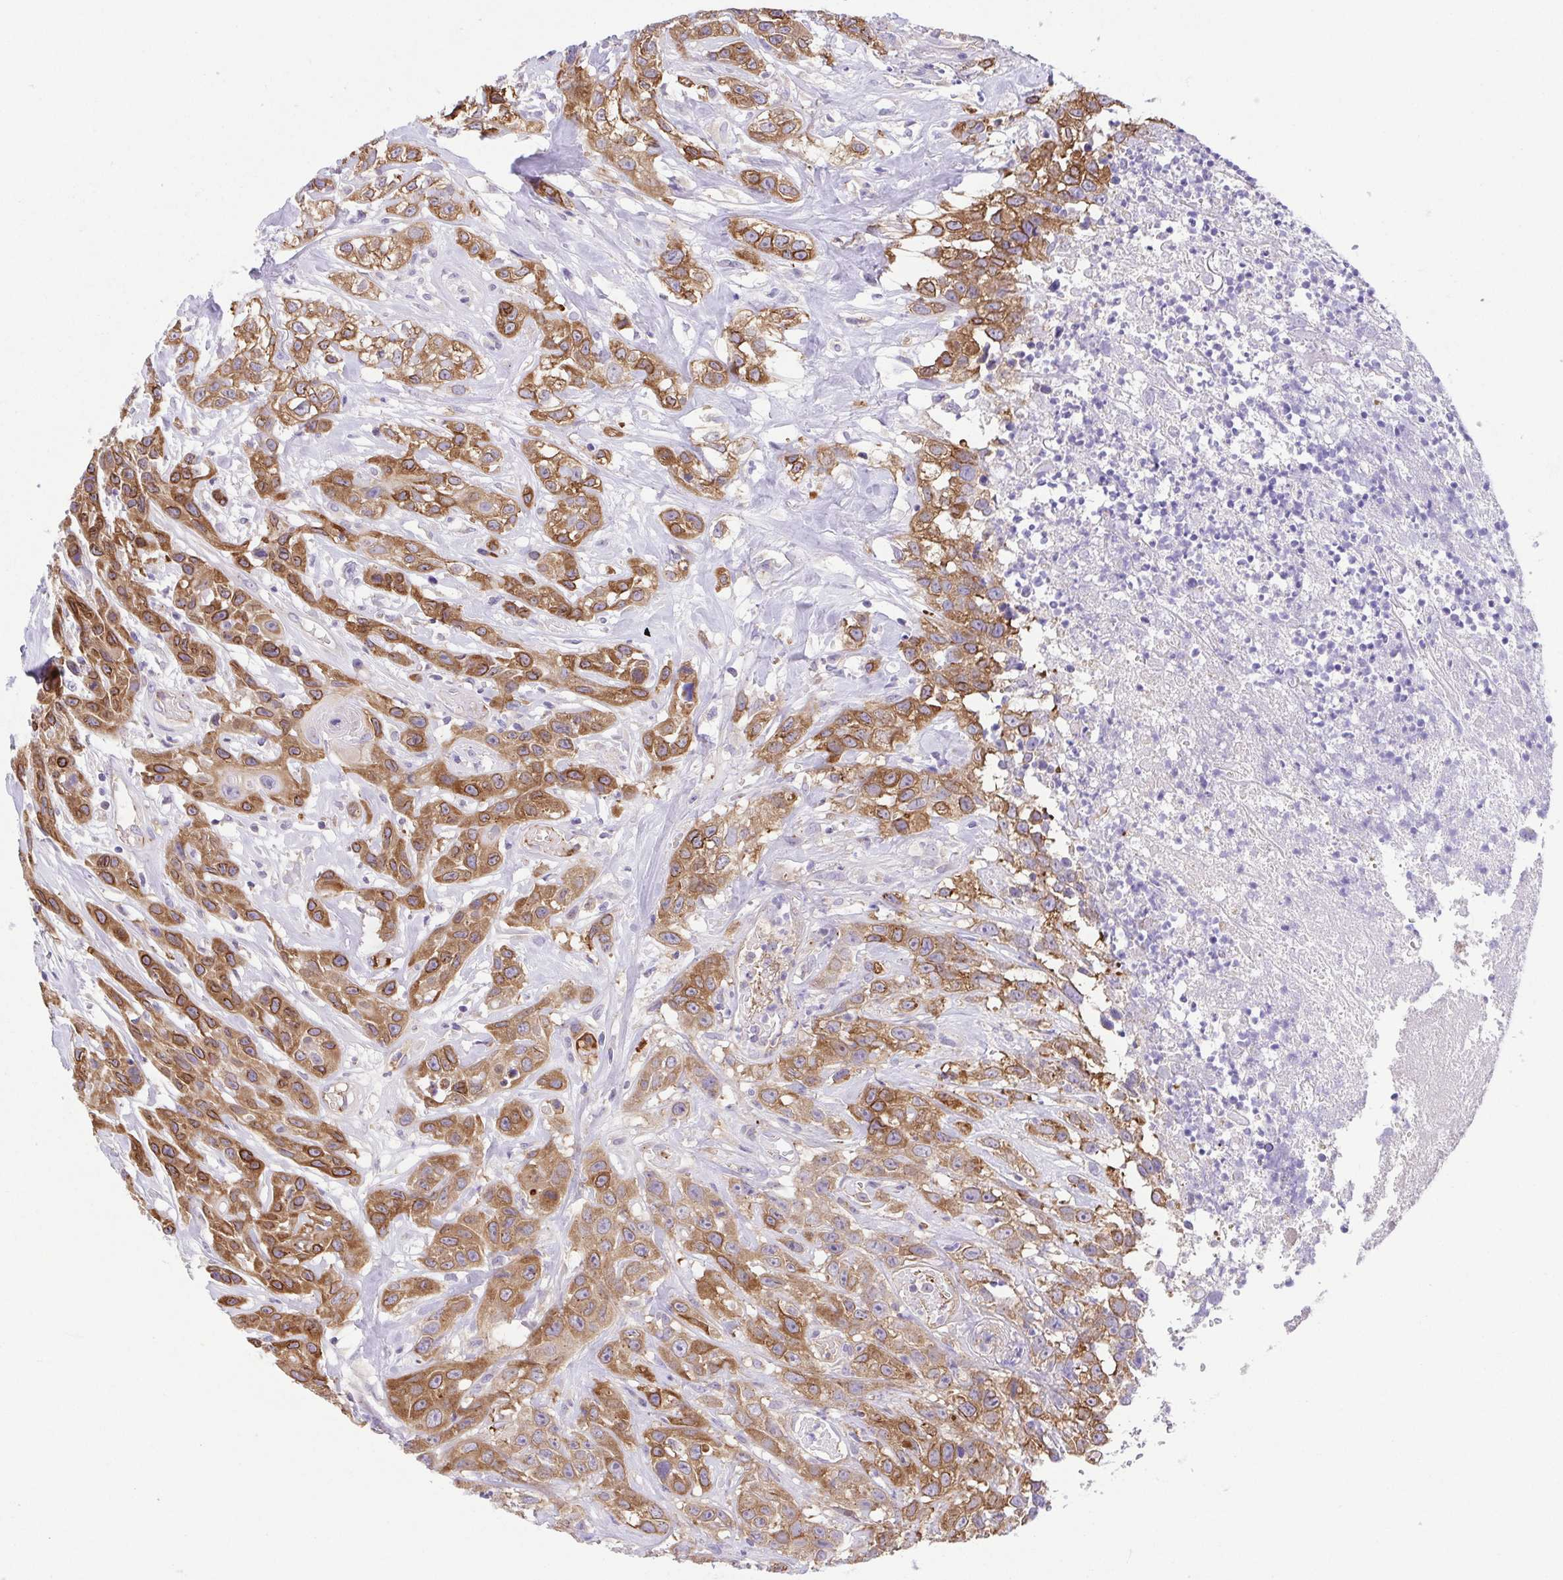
{"staining": {"intensity": "strong", "quantity": ">75%", "location": "cytoplasmic/membranous"}, "tissue": "head and neck cancer", "cell_type": "Tumor cells", "image_type": "cancer", "snomed": [{"axis": "morphology", "description": "Squamous cell carcinoma, NOS"}, {"axis": "topography", "description": "Head-Neck"}], "caption": "This is an image of IHC staining of squamous cell carcinoma (head and neck), which shows strong staining in the cytoplasmic/membranous of tumor cells.", "gene": "SLC13A1", "patient": {"sex": "male", "age": 57}}